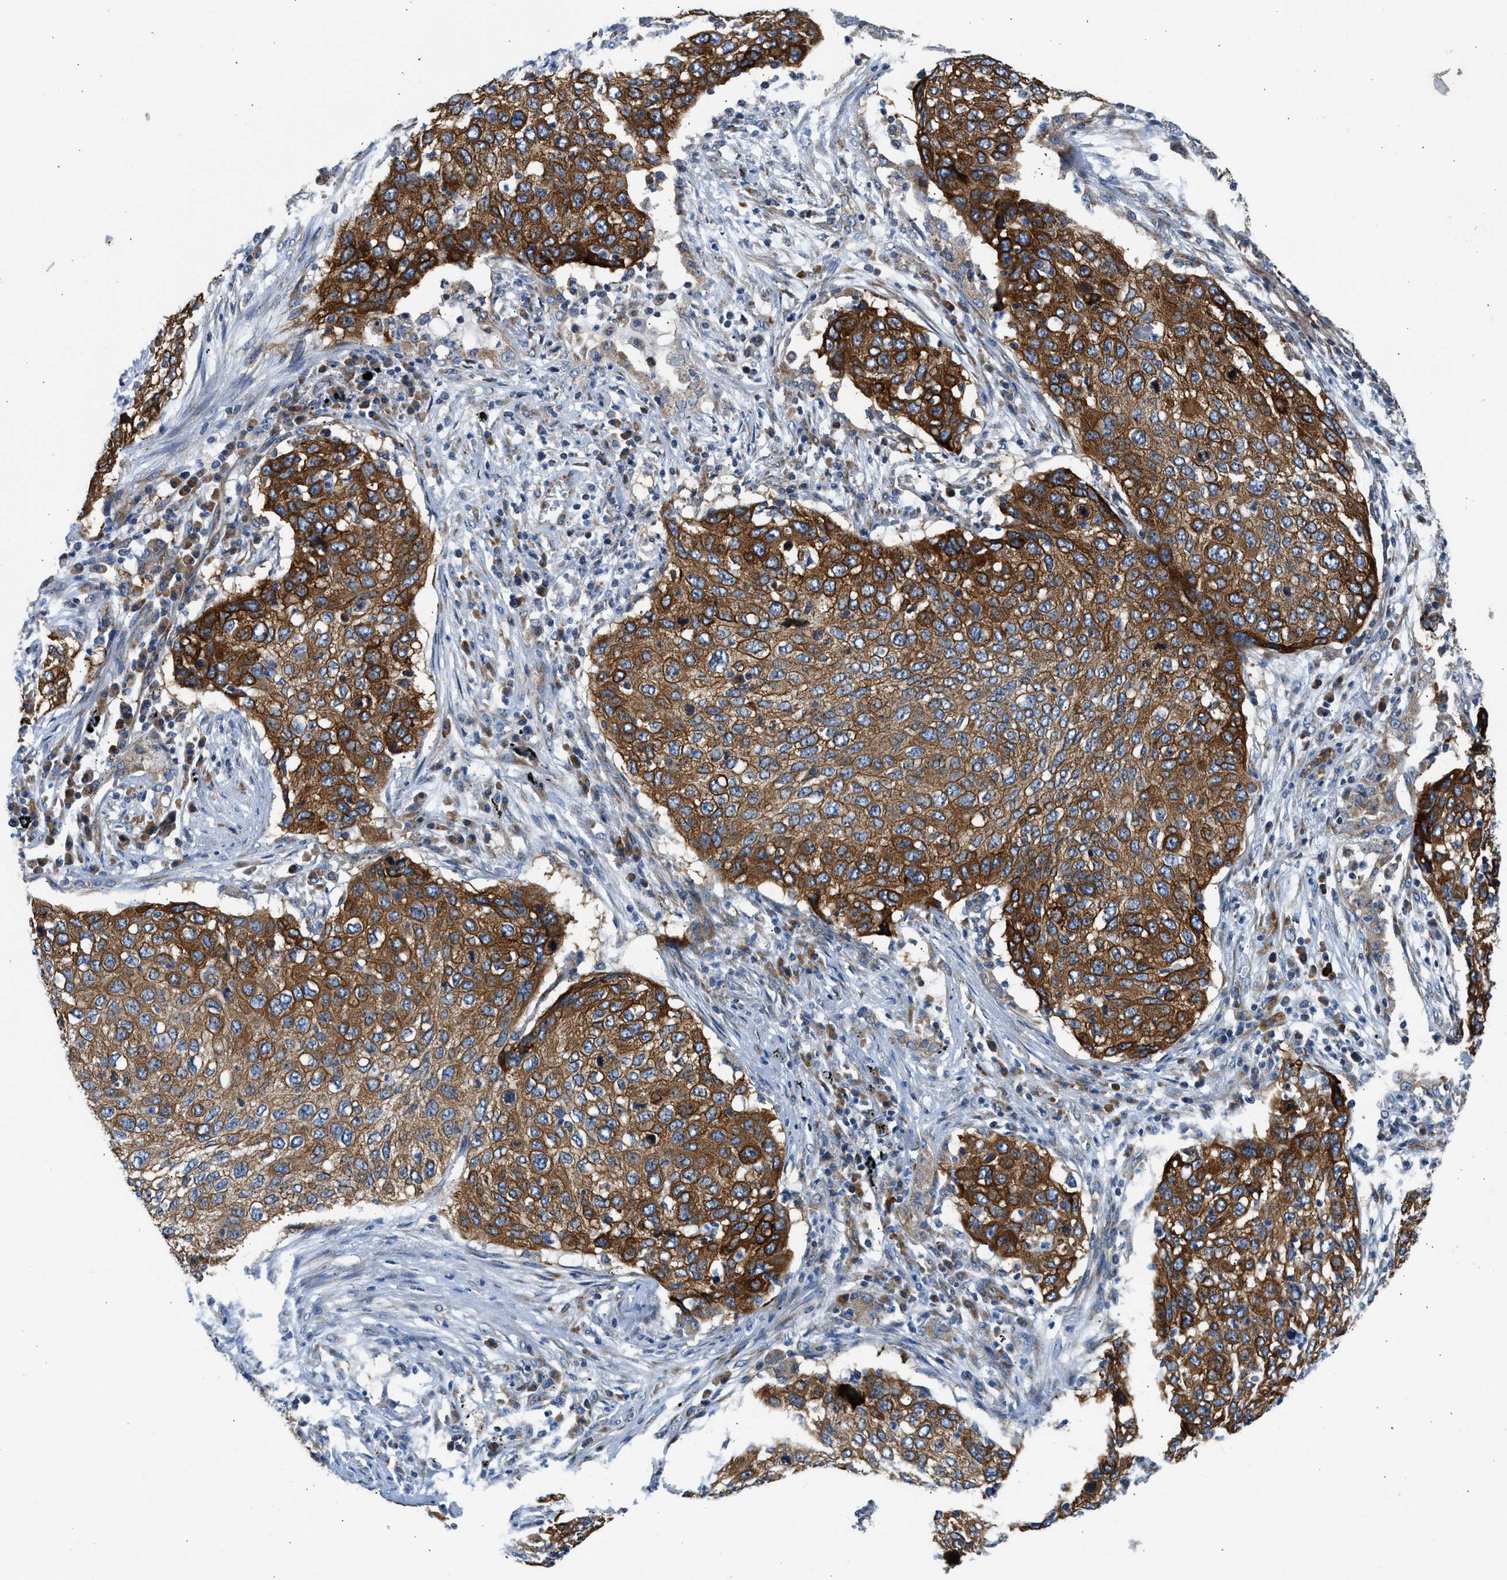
{"staining": {"intensity": "strong", "quantity": ">75%", "location": "cytoplasmic/membranous"}, "tissue": "lung cancer", "cell_type": "Tumor cells", "image_type": "cancer", "snomed": [{"axis": "morphology", "description": "Squamous cell carcinoma, NOS"}, {"axis": "topography", "description": "Lung"}], "caption": "A micrograph of human lung squamous cell carcinoma stained for a protein reveals strong cytoplasmic/membranous brown staining in tumor cells.", "gene": "CAMKK2", "patient": {"sex": "female", "age": 63}}